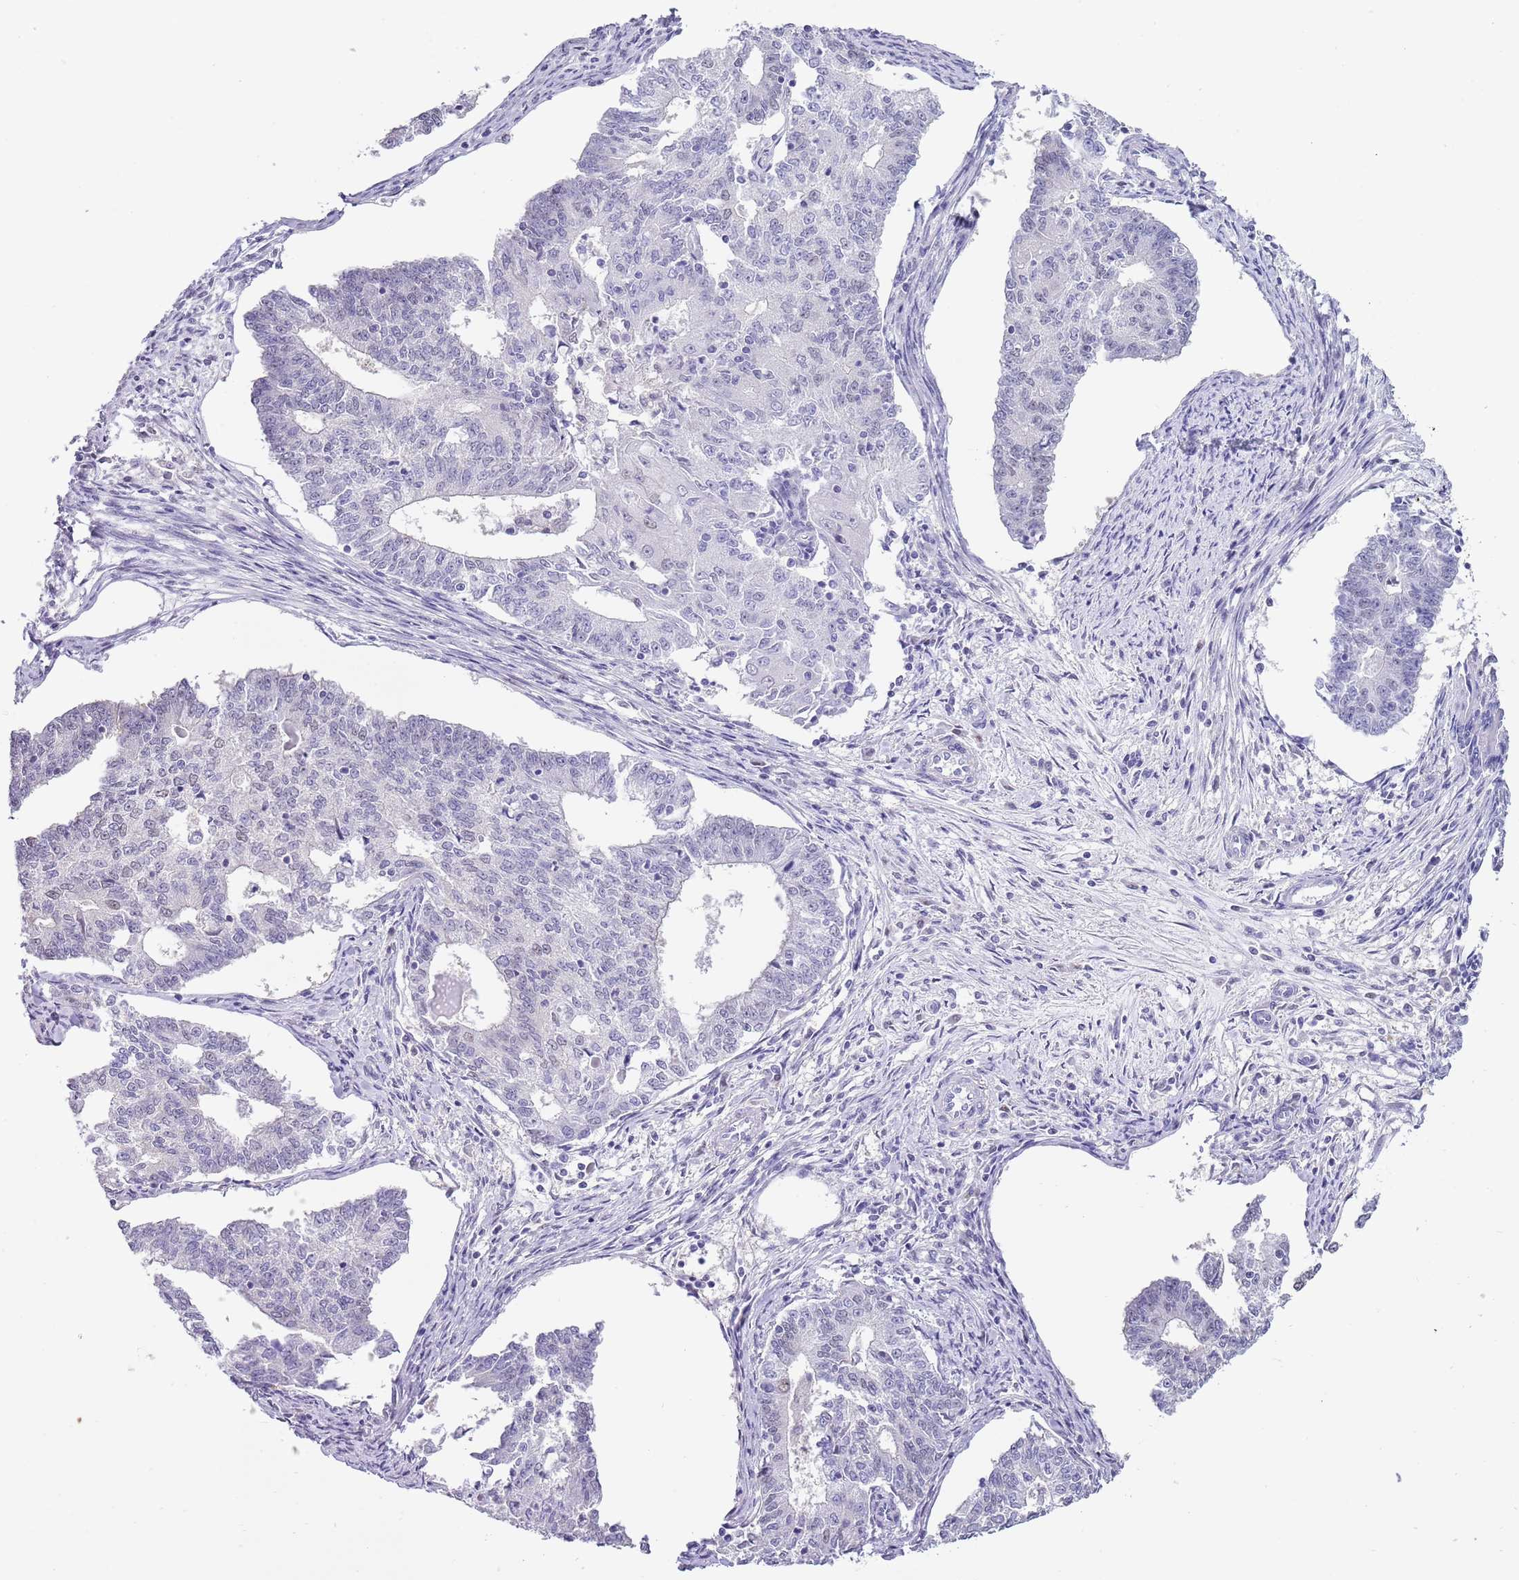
{"staining": {"intensity": "weak", "quantity": "<25%", "location": "nuclear"}, "tissue": "endometrial cancer", "cell_type": "Tumor cells", "image_type": "cancer", "snomed": [{"axis": "morphology", "description": "Adenocarcinoma, NOS"}, {"axis": "topography", "description": "Endometrium"}], "caption": "Immunohistochemistry (IHC) of endometrial cancer (adenocarcinoma) demonstrates no staining in tumor cells.", "gene": "PPP1R17", "patient": {"sex": "female", "age": 56}}